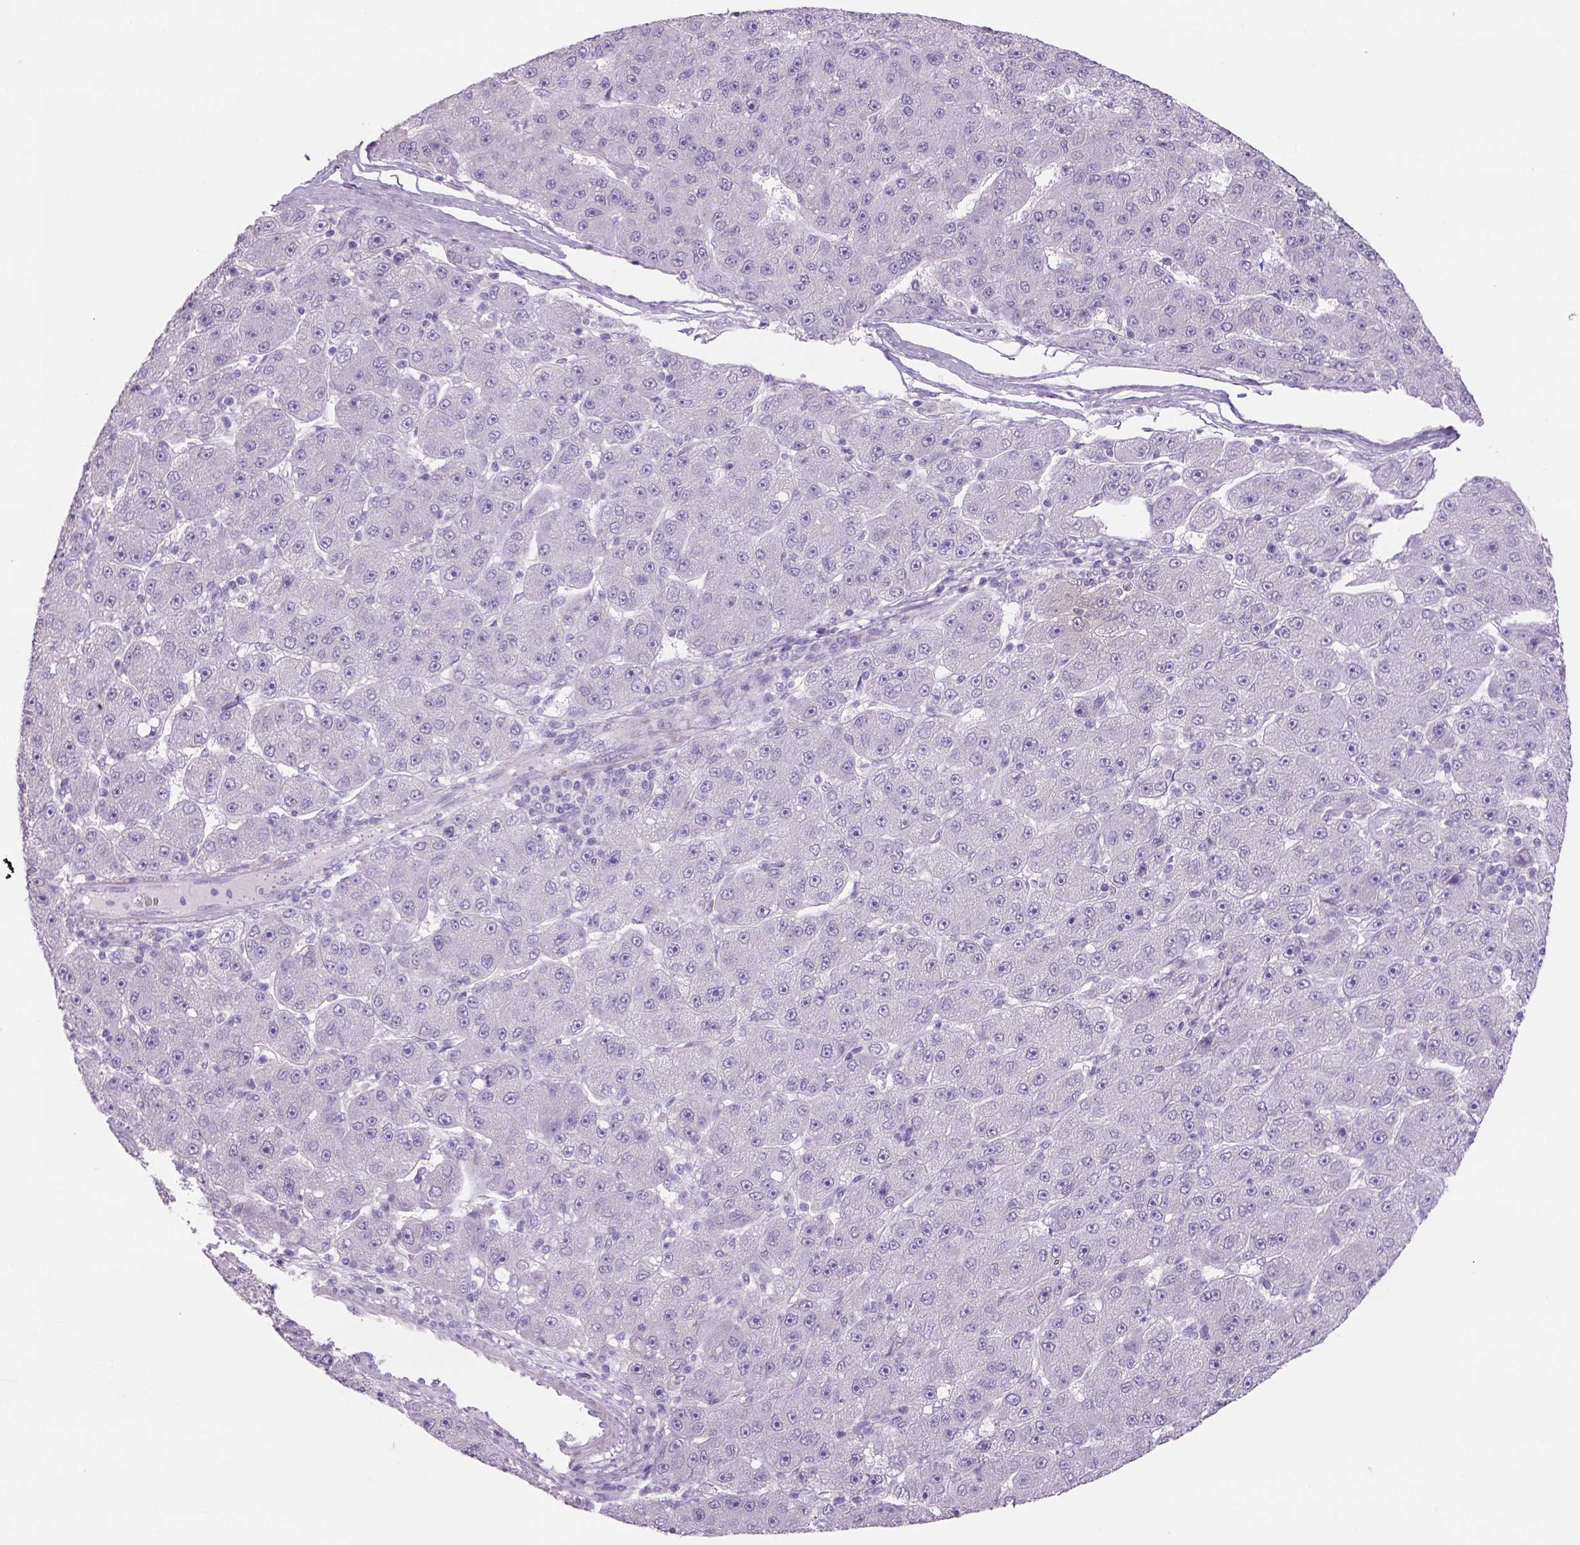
{"staining": {"intensity": "negative", "quantity": "none", "location": "none"}, "tissue": "liver cancer", "cell_type": "Tumor cells", "image_type": "cancer", "snomed": [{"axis": "morphology", "description": "Carcinoma, Hepatocellular, NOS"}, {"axis": "topography", "description": "Liver"}], "caption": "An immunohistochemistry (IHC) micrograph of liver cancer is shown. There is no staining in tumor cells of liver cancer.", "gene": "TENM4", "patient": {"sex": "male", "age": 67}}